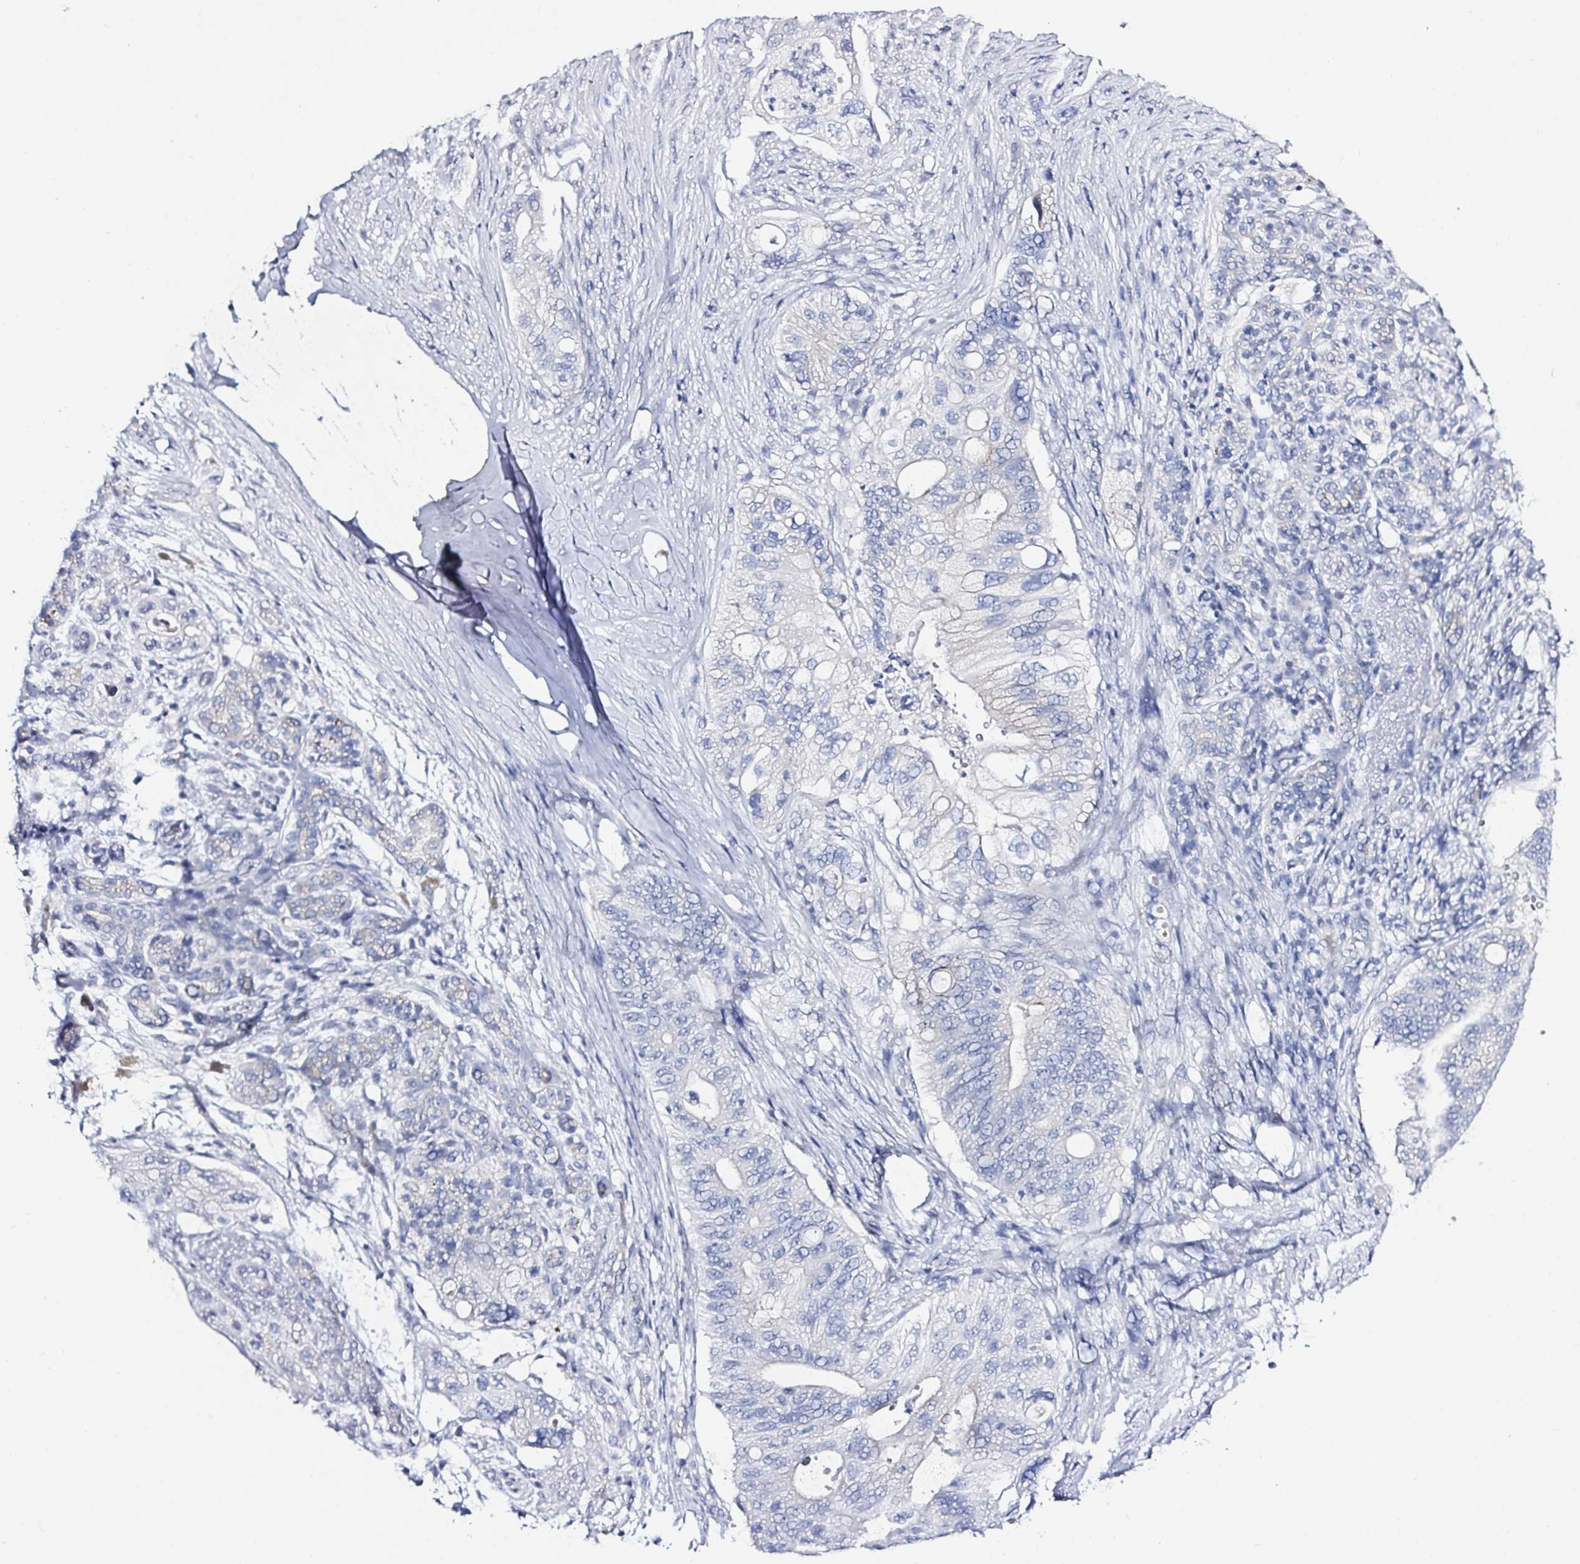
{"staining": {"intensity": "negative", "quantity": "none", "location": "none"}, "tissue": "pancreatic cancer", "cell_type": "Tumor cells", "image_type": "cancer", "snomed": [{"axis": "morphology", "description": "Adenocarcinoma, NOS"}, {"axis": "topography", "description": "Pancreas"}], "caption": "Immunohistochemical staining of human adenocarcinoma (pancreatic) displays no significant expression in tumor cells.", "gene": "OR10K1", "patient": {"sex": "female", "age": 72}}